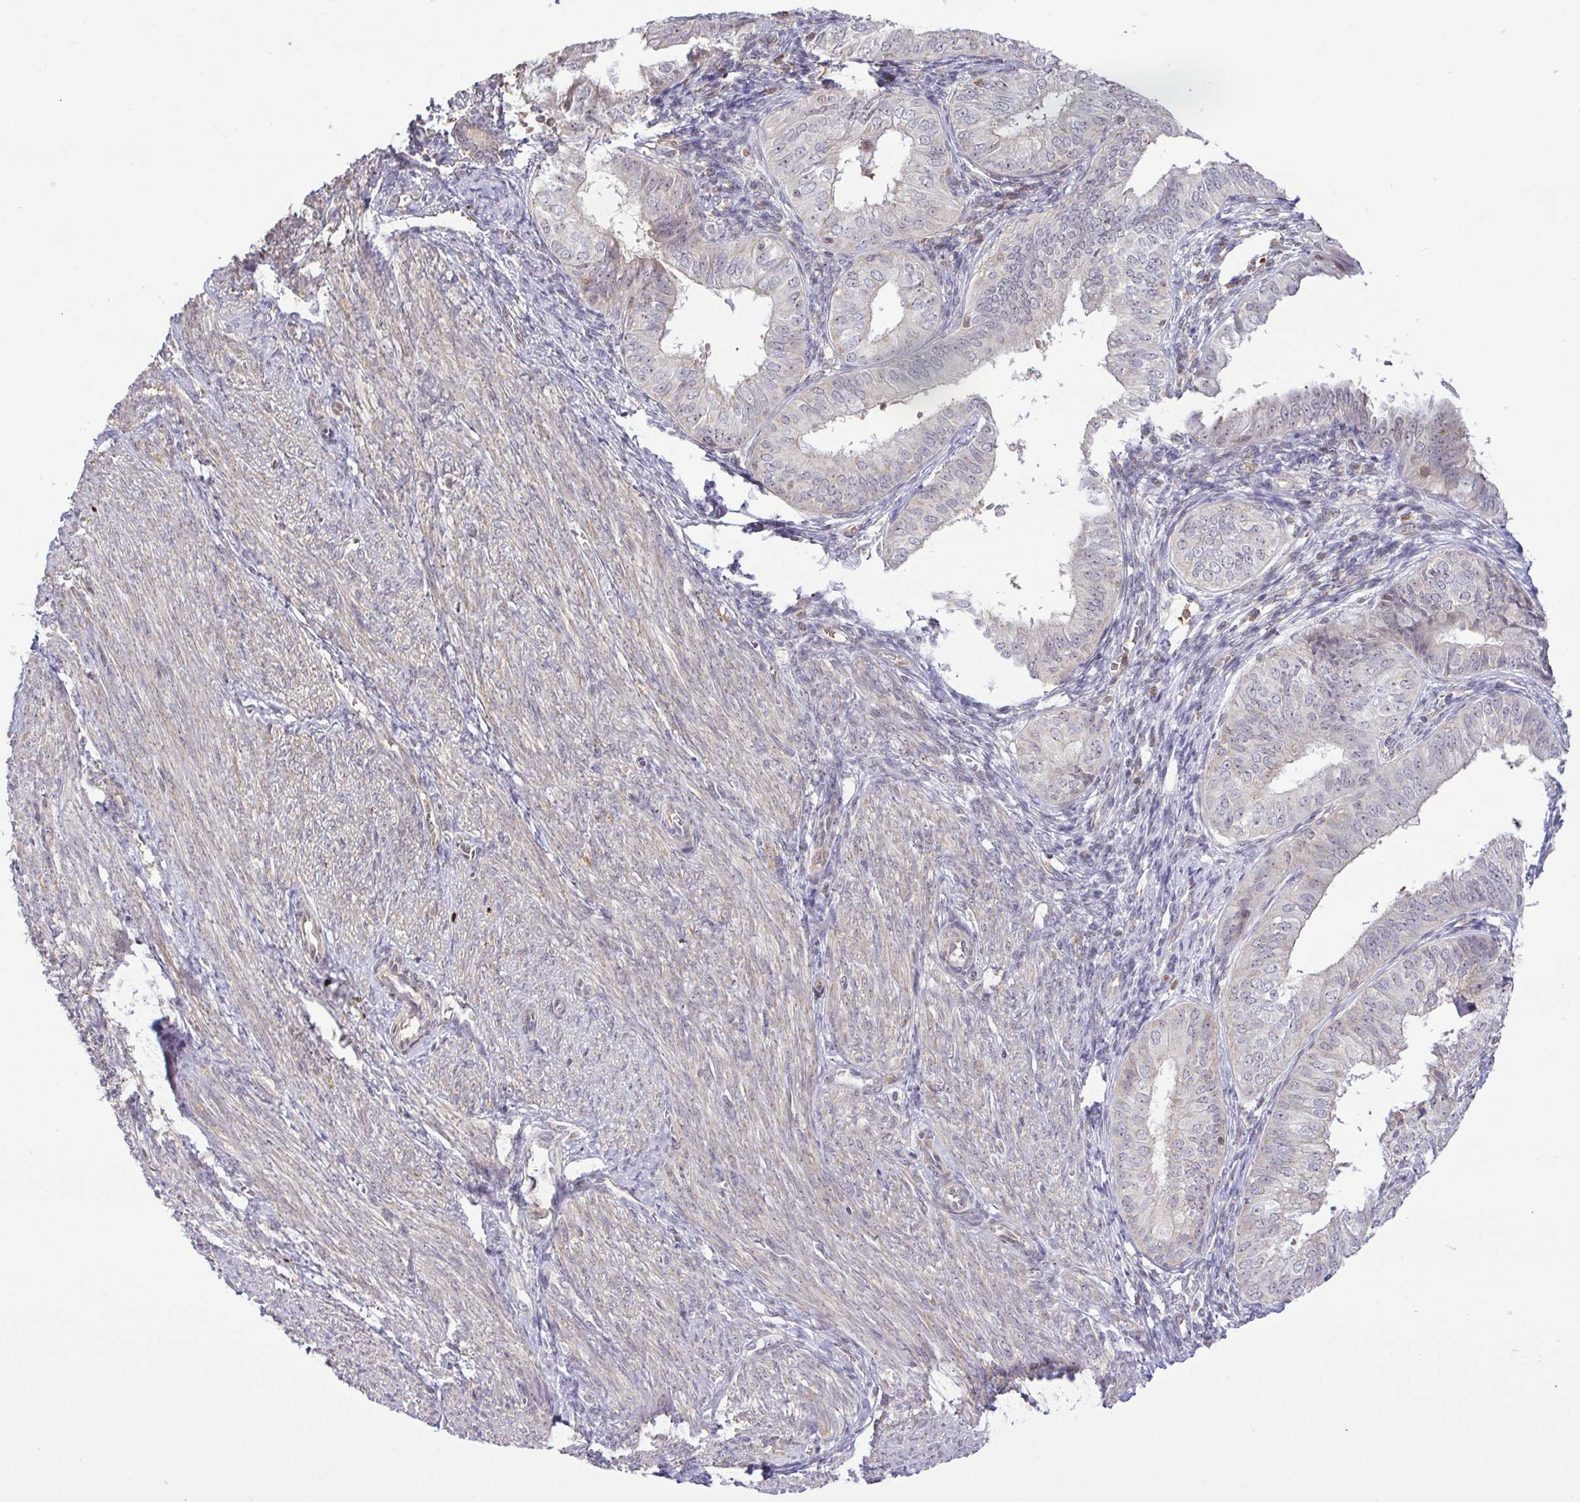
{"staining": {"intensity": "negative", "quantity": "none", "location": "none"}, "tissue": "endometrial cancer", "cell_type": "Tumor cells", "image_type": "cancer", "snomed": [{"axis": "morphology", "description": "Adenocarcinoma, NOS"}, {"axis": "topography", "description": "Endometrium"}], "caption": "Endometrial cancer was stained to show a protein in brown. There is no significant staining in tumor cells.", "gene": "RSL24D1", "patient": {"sex": "female", "age": 58}}